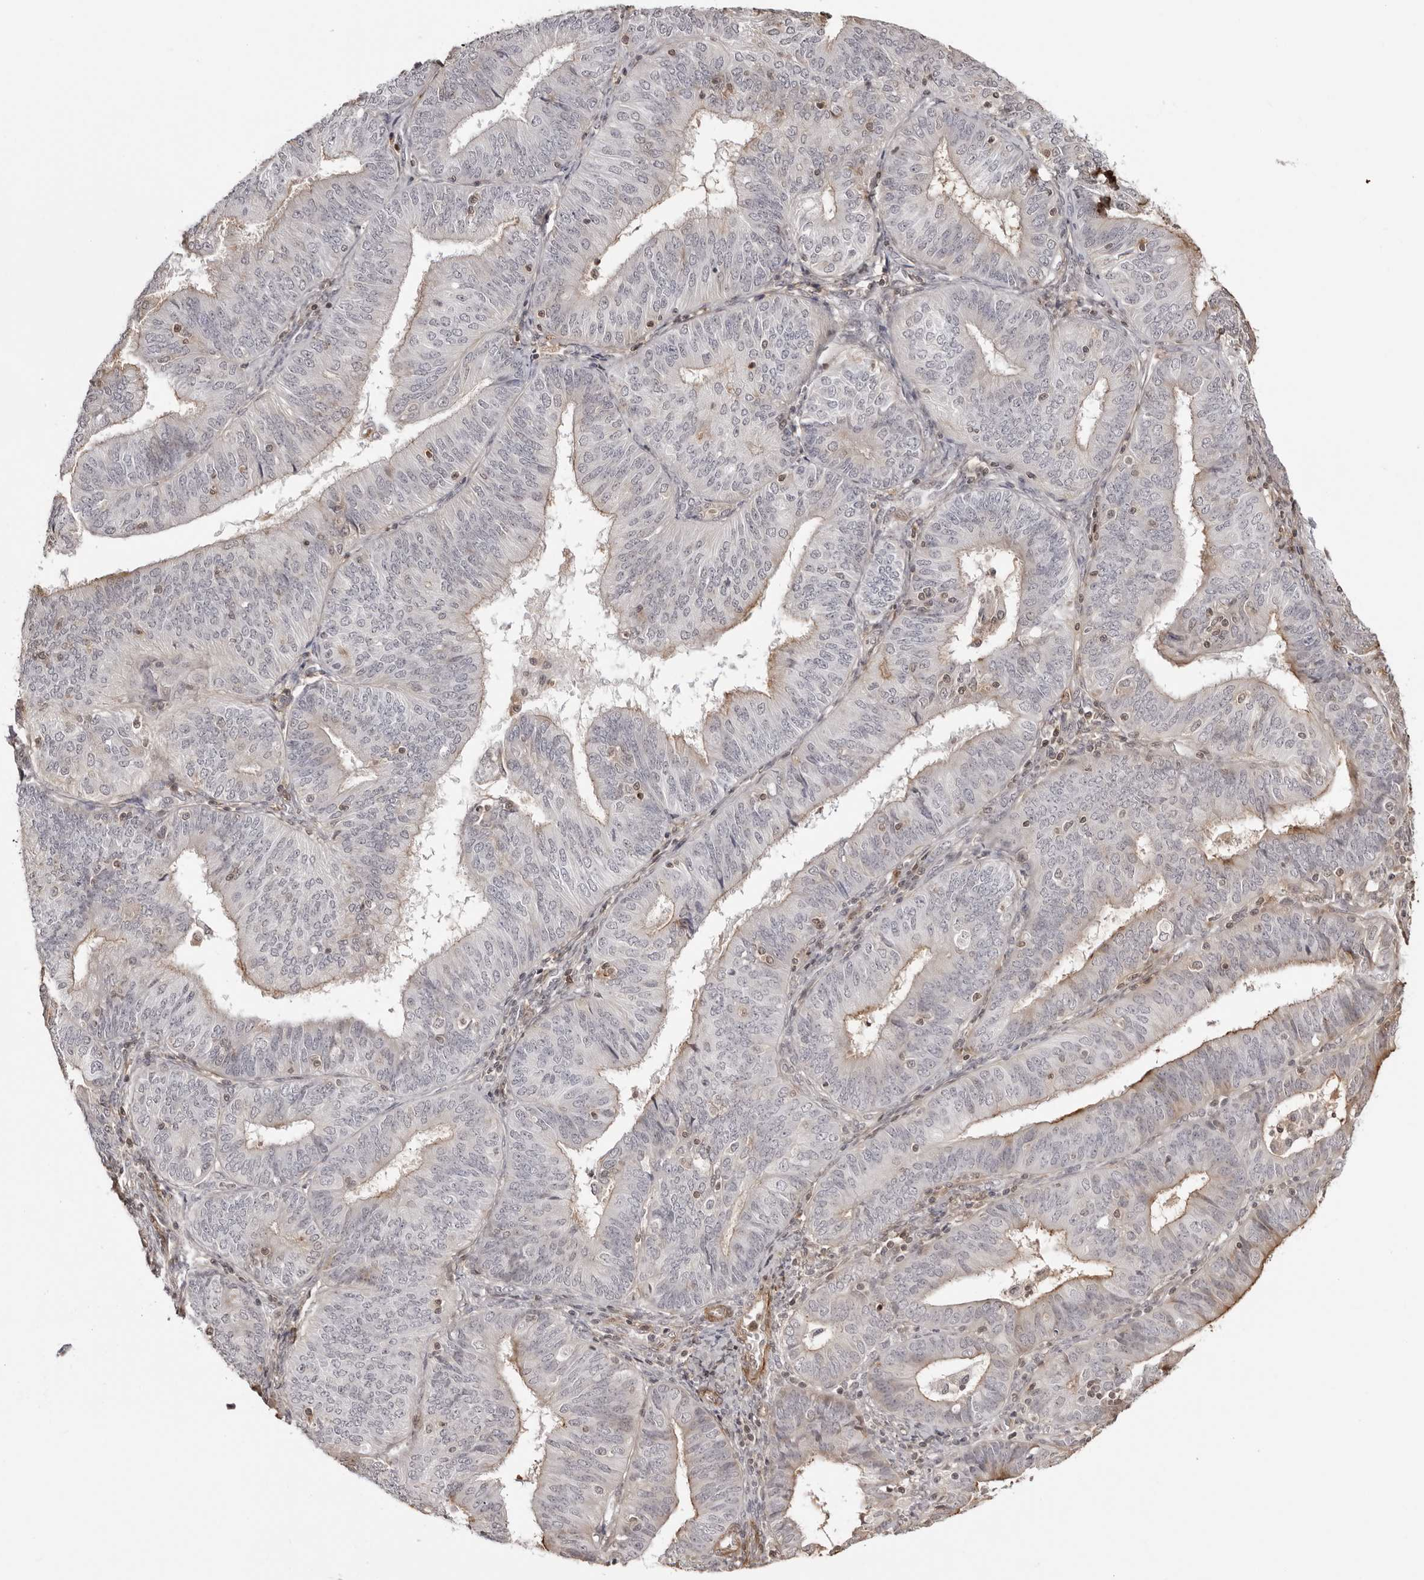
{"staining": {"intensity": "moderate", "quantity": "<25%", "location": "cytoplasmic/membranous"}, "tissue": "endometrial cancer", "cell_type": "Tumor cells", "image_type": "cancer", "snomed": [{"axis": "morphology", "description": "Adenocarcinoma, NOS"}, {"axis": "topography", "description": "Endometrium"}], "caption": "There is low levels of moderate cytoplasmic/membranous positivity in tumor cells of adenocarcinoma (endometrial), as demonstrated by immunohistochemical staining (brown color).", "gene": "UNK", "patient": {"sex": "female", "age": 58}}